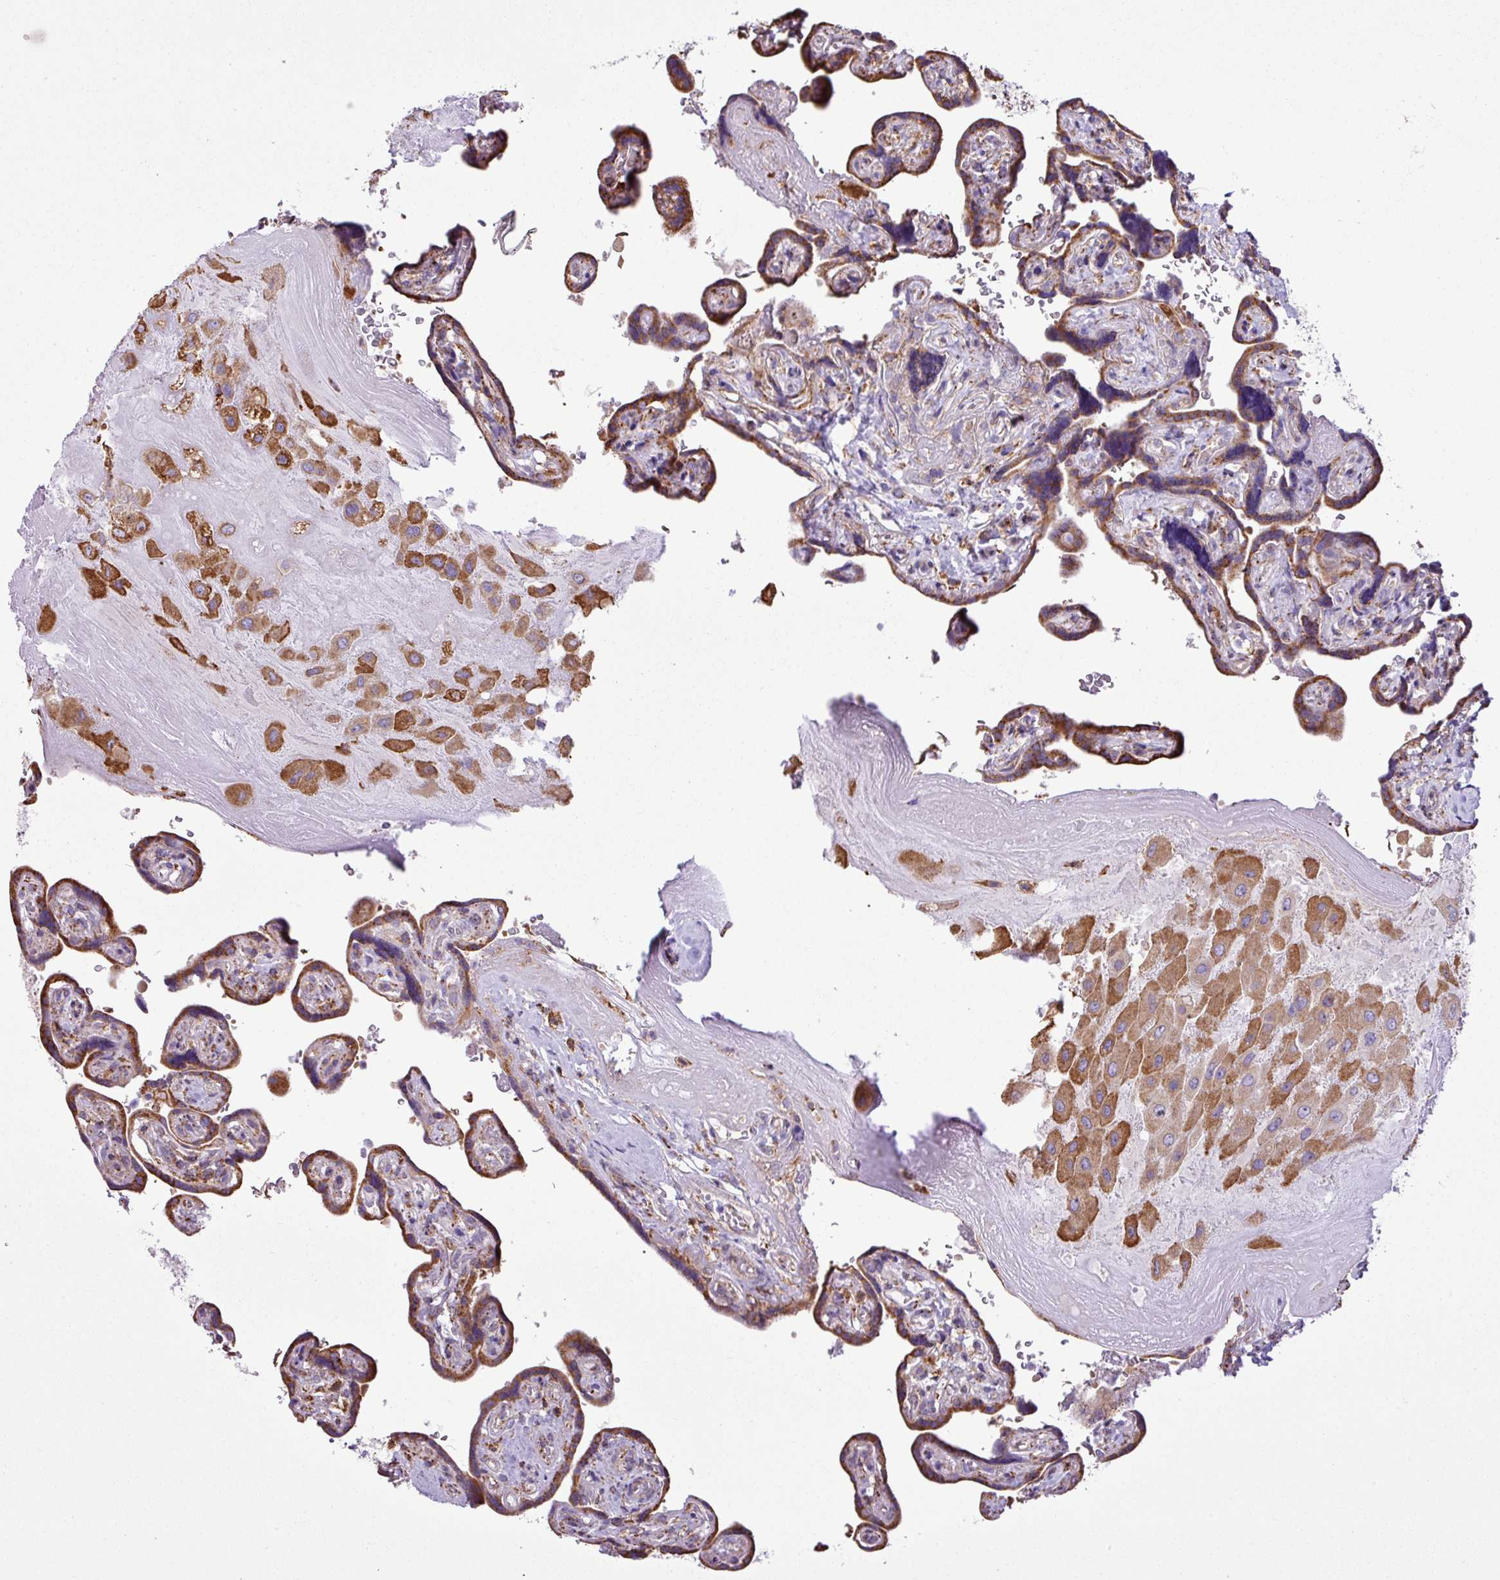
{"staining": {"intensity": "strong", "quantity": ">75%", "location": "cytoplasmic/membranous"}, "tissue": "placenta", "cell_type": "Decidual cells", "image_type": "normal", "snomed": [{"axis": "morphology", "description": "Normal tissue, NOS"}, {"axis": "topography", "description": "Placenta"}], "caption": "Placenta stained with immunohistochemistry (IHC) demonstrates strong cytoplasmic/membranous staining in about >75% of decidual cells.", "gene": "ZSCAN5A", "patient": {"sex": "female", "age": 32}}